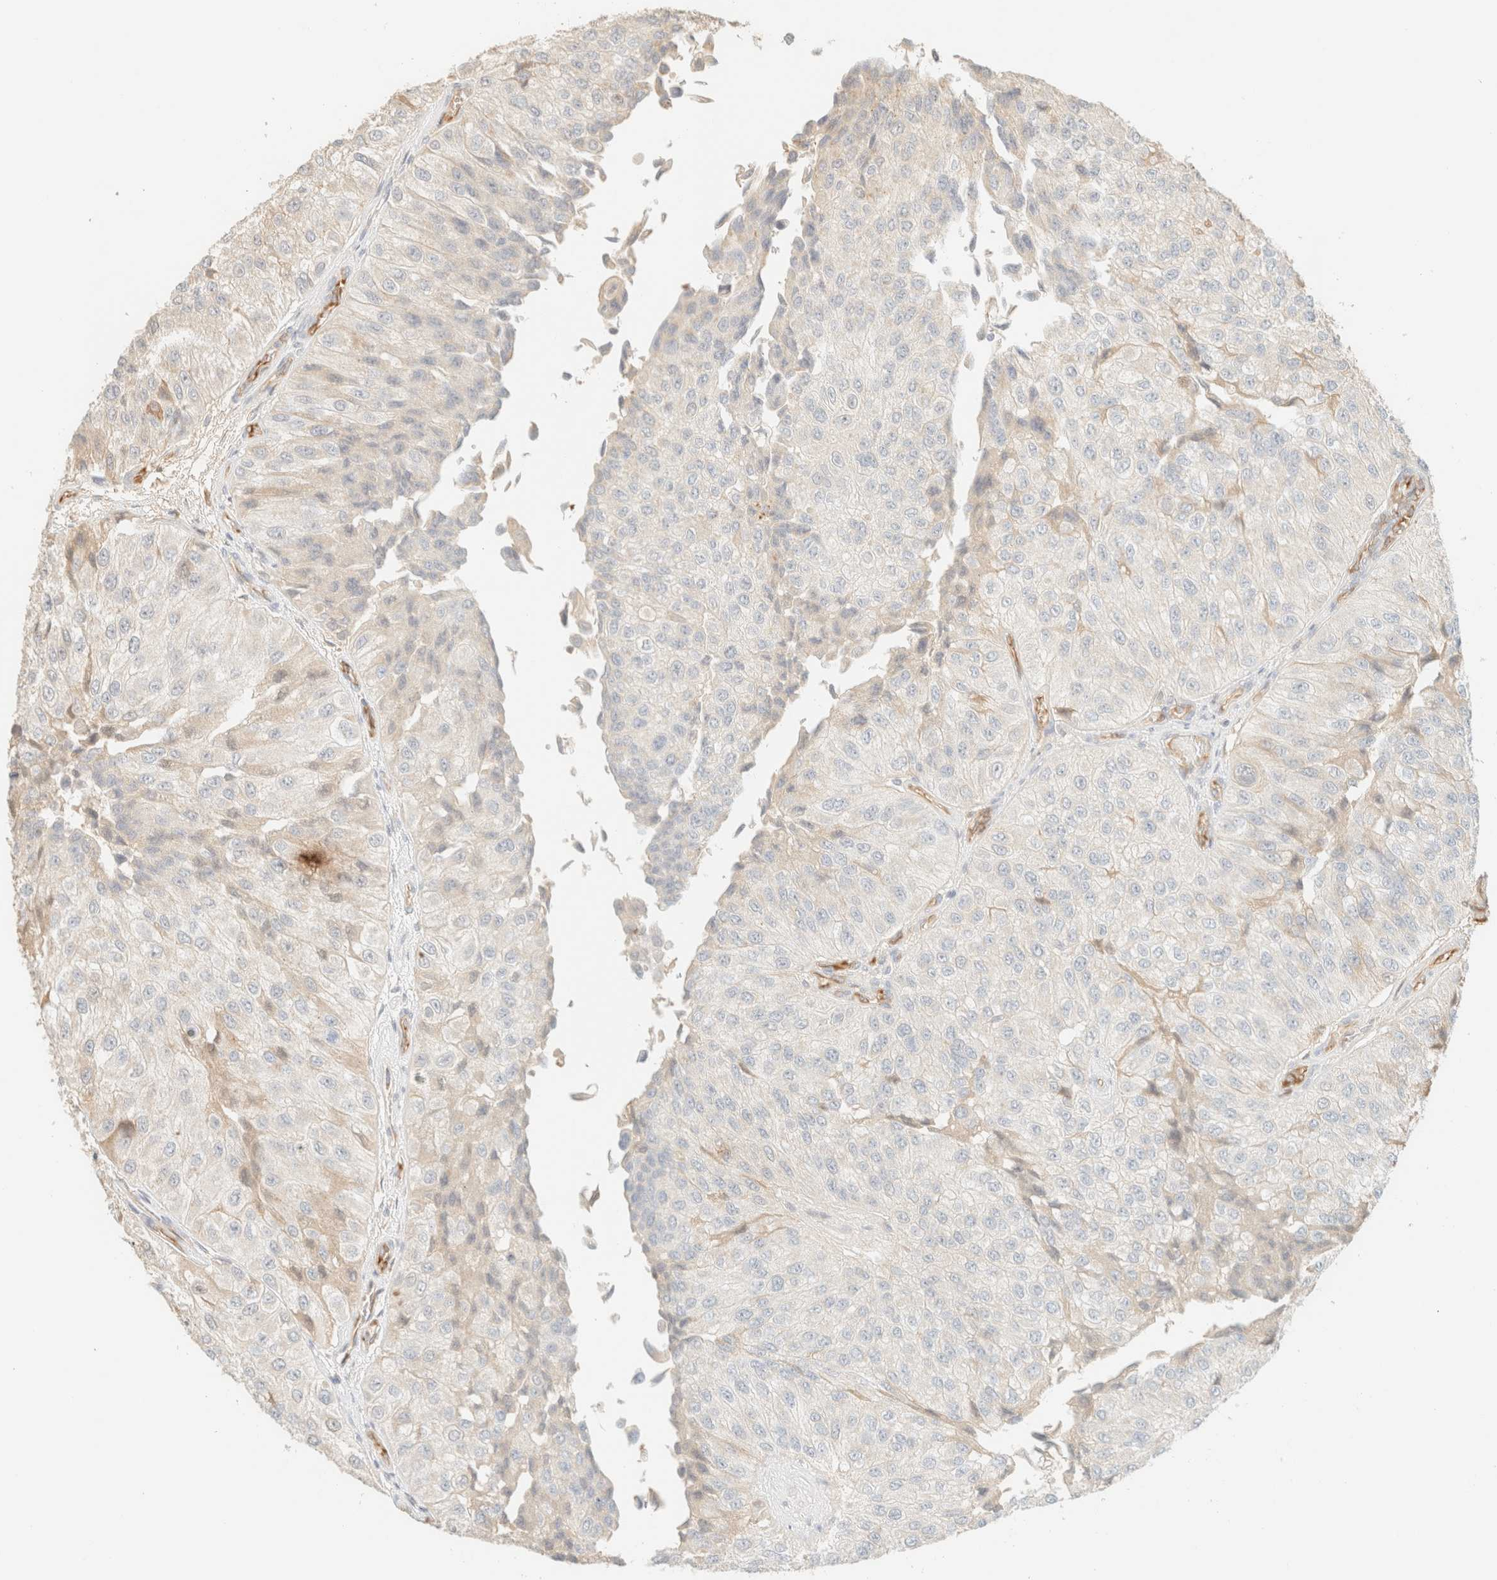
{"staining": {"intensity": "negative", "quantity": "none", "location": "none"}, "tissue": "urothelial cancer", "cell_type": "Tumor cells", "image_type": "cancer", "snomed": [{"axis": "morphology", "description": "Urothelial carcinoma, High grade"}, {"axis": "topography", "description": "Kidney"}, {"axis": "topography", "description": "Urinary bladder"}], "caption": "The photomicrograph exhibits no significant staining in tumor cells of urothelial cancer.", "gene": "SPARCL1", "patient": {"sex": "male", "age": 77}}